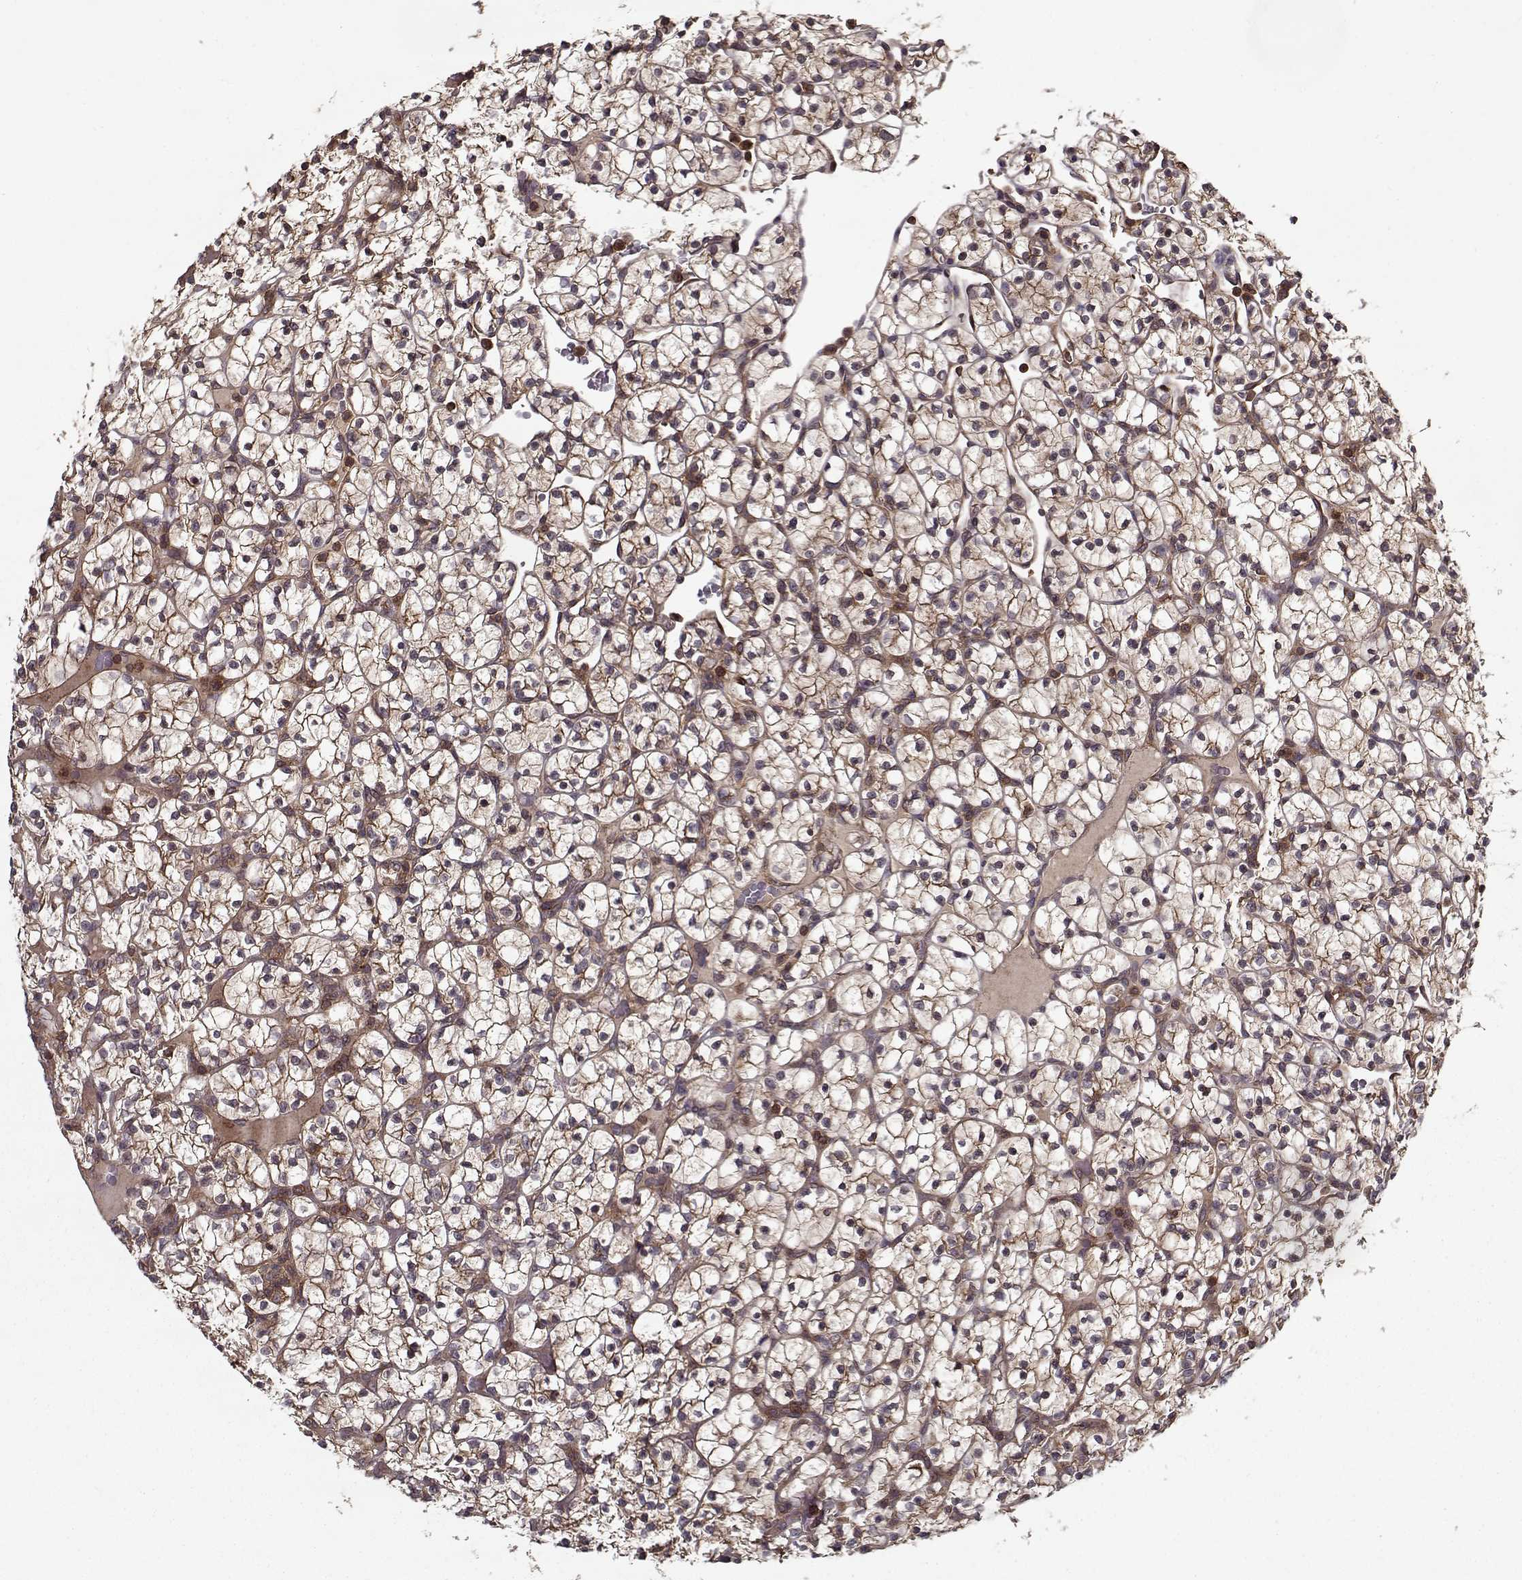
{"staining": {"intensity": "strong", "quantity": ">75%", "location": "cytoplasmic/membranous"}, "tissue": "renal cancer", "cell_type": "Tumor cells", "image_type": "cancer", "snomed": [{"axis": "morphology", "description": "Adenocarcinoma, NOS"}, {"axis": "topography", "description": "Kidney"}], "caption": "A histopathology image of renal cancer stained for a protein displays strong cytoplasmic/membranous brown staining in tumor cells. (Stains: DAB in brown, nuclei in blue, Microscopy: brightfield microscopy at high magnification).", "gene": "PPP1R12A", "patient": {"sex": "female", "age": 89}}